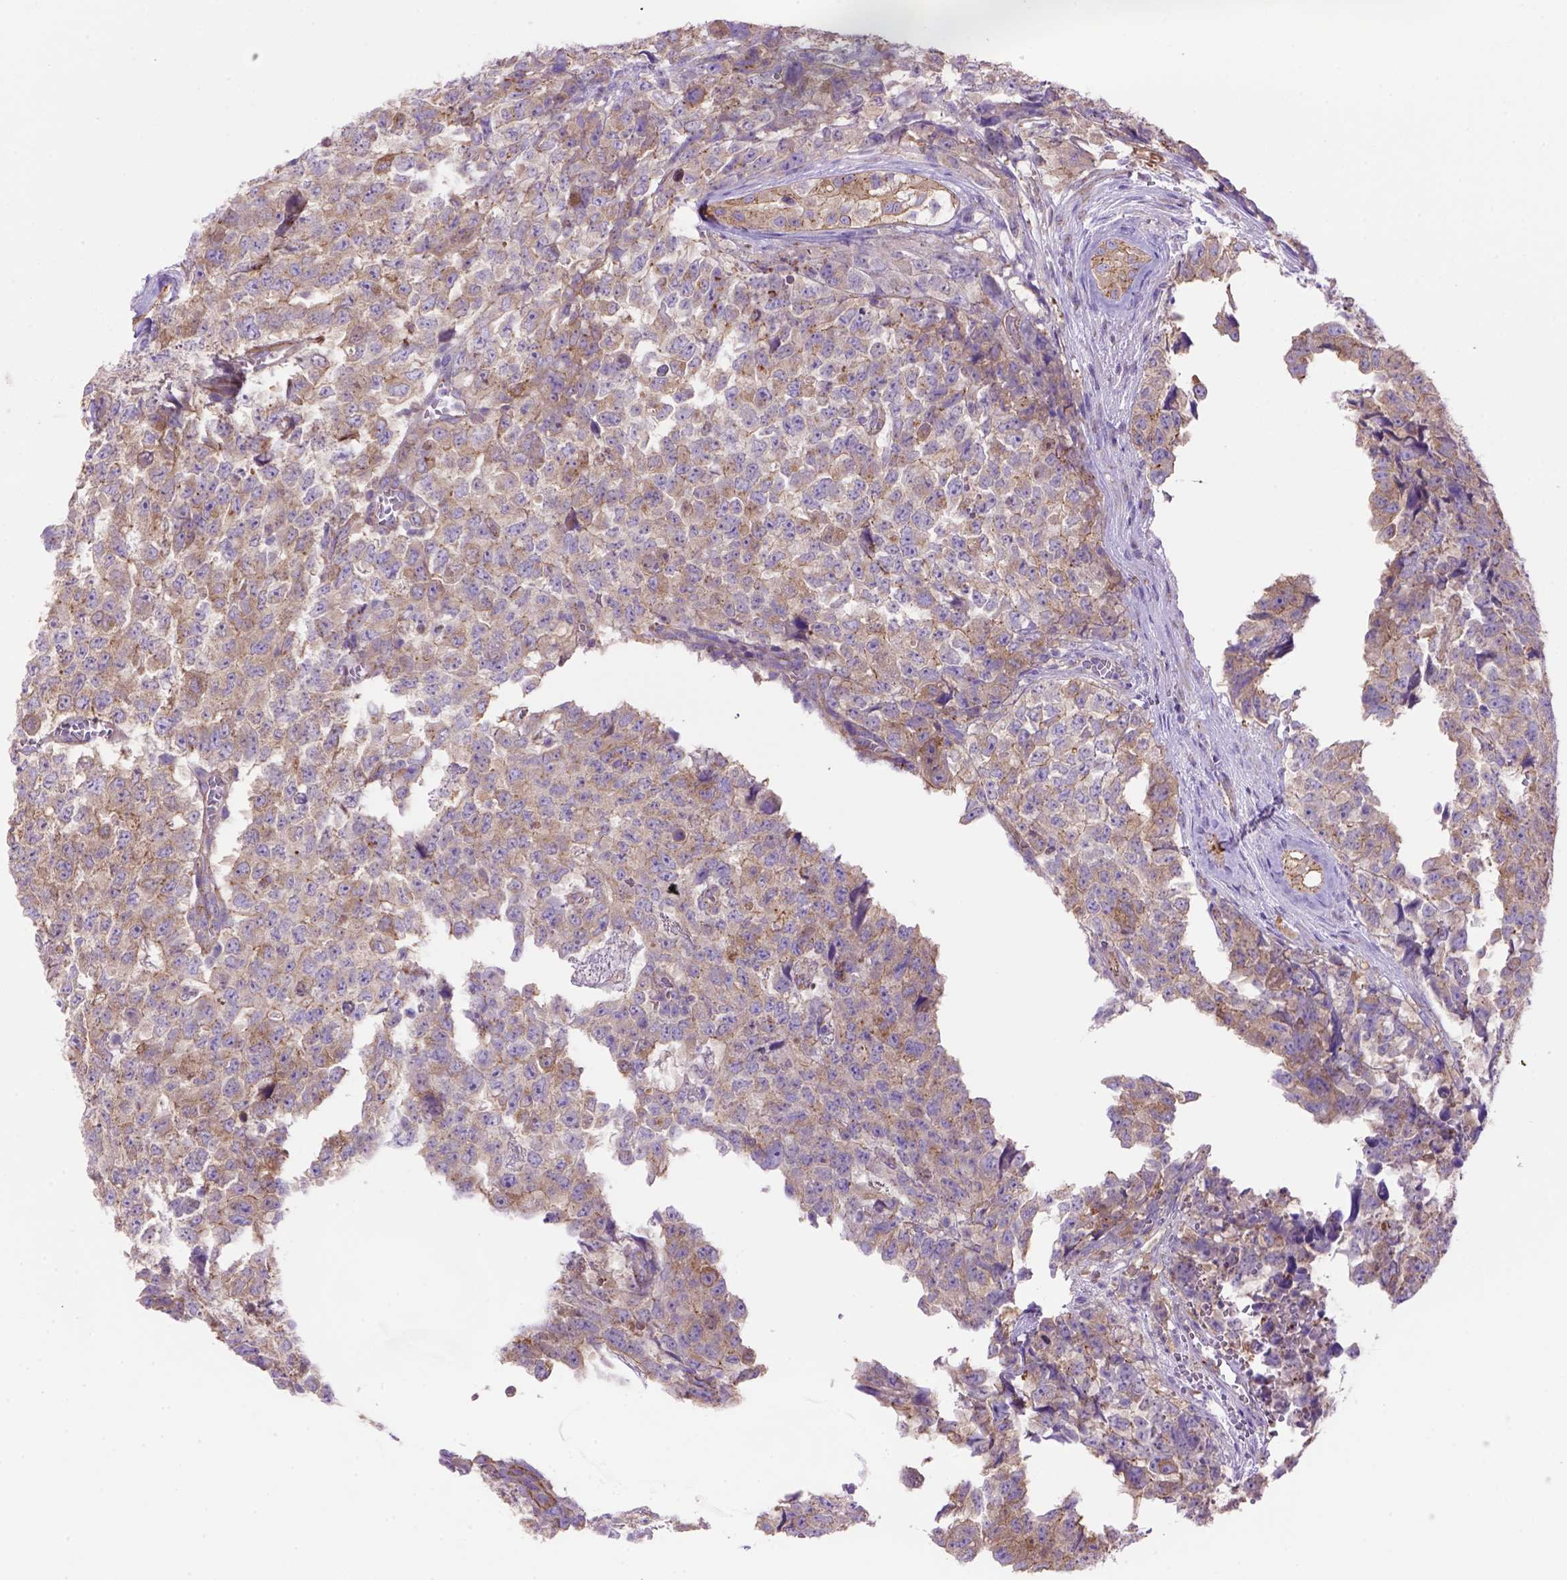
{"staining": {"intensity": "moderate", "quantity": ">75%", "location": "cytoplasmic/membranous"}, "tissue": "testis cancer", "cell_type": "Tumor cells", "image_type": "cancer", "snomed": [{"axis": "morphology", "description": "Carcinoma, Embryonal, NOS"}, {"axis": "topography", "description": "Testis"}], "caption": "Brown immunohistochemical staining in embryonal carcinoma (testis) demonstrates moderate cytoplasmic/membranous staining in about >75% of tumor cells.", "gene": "PEX12", "patient": {"sex": "male", "age": 23}}